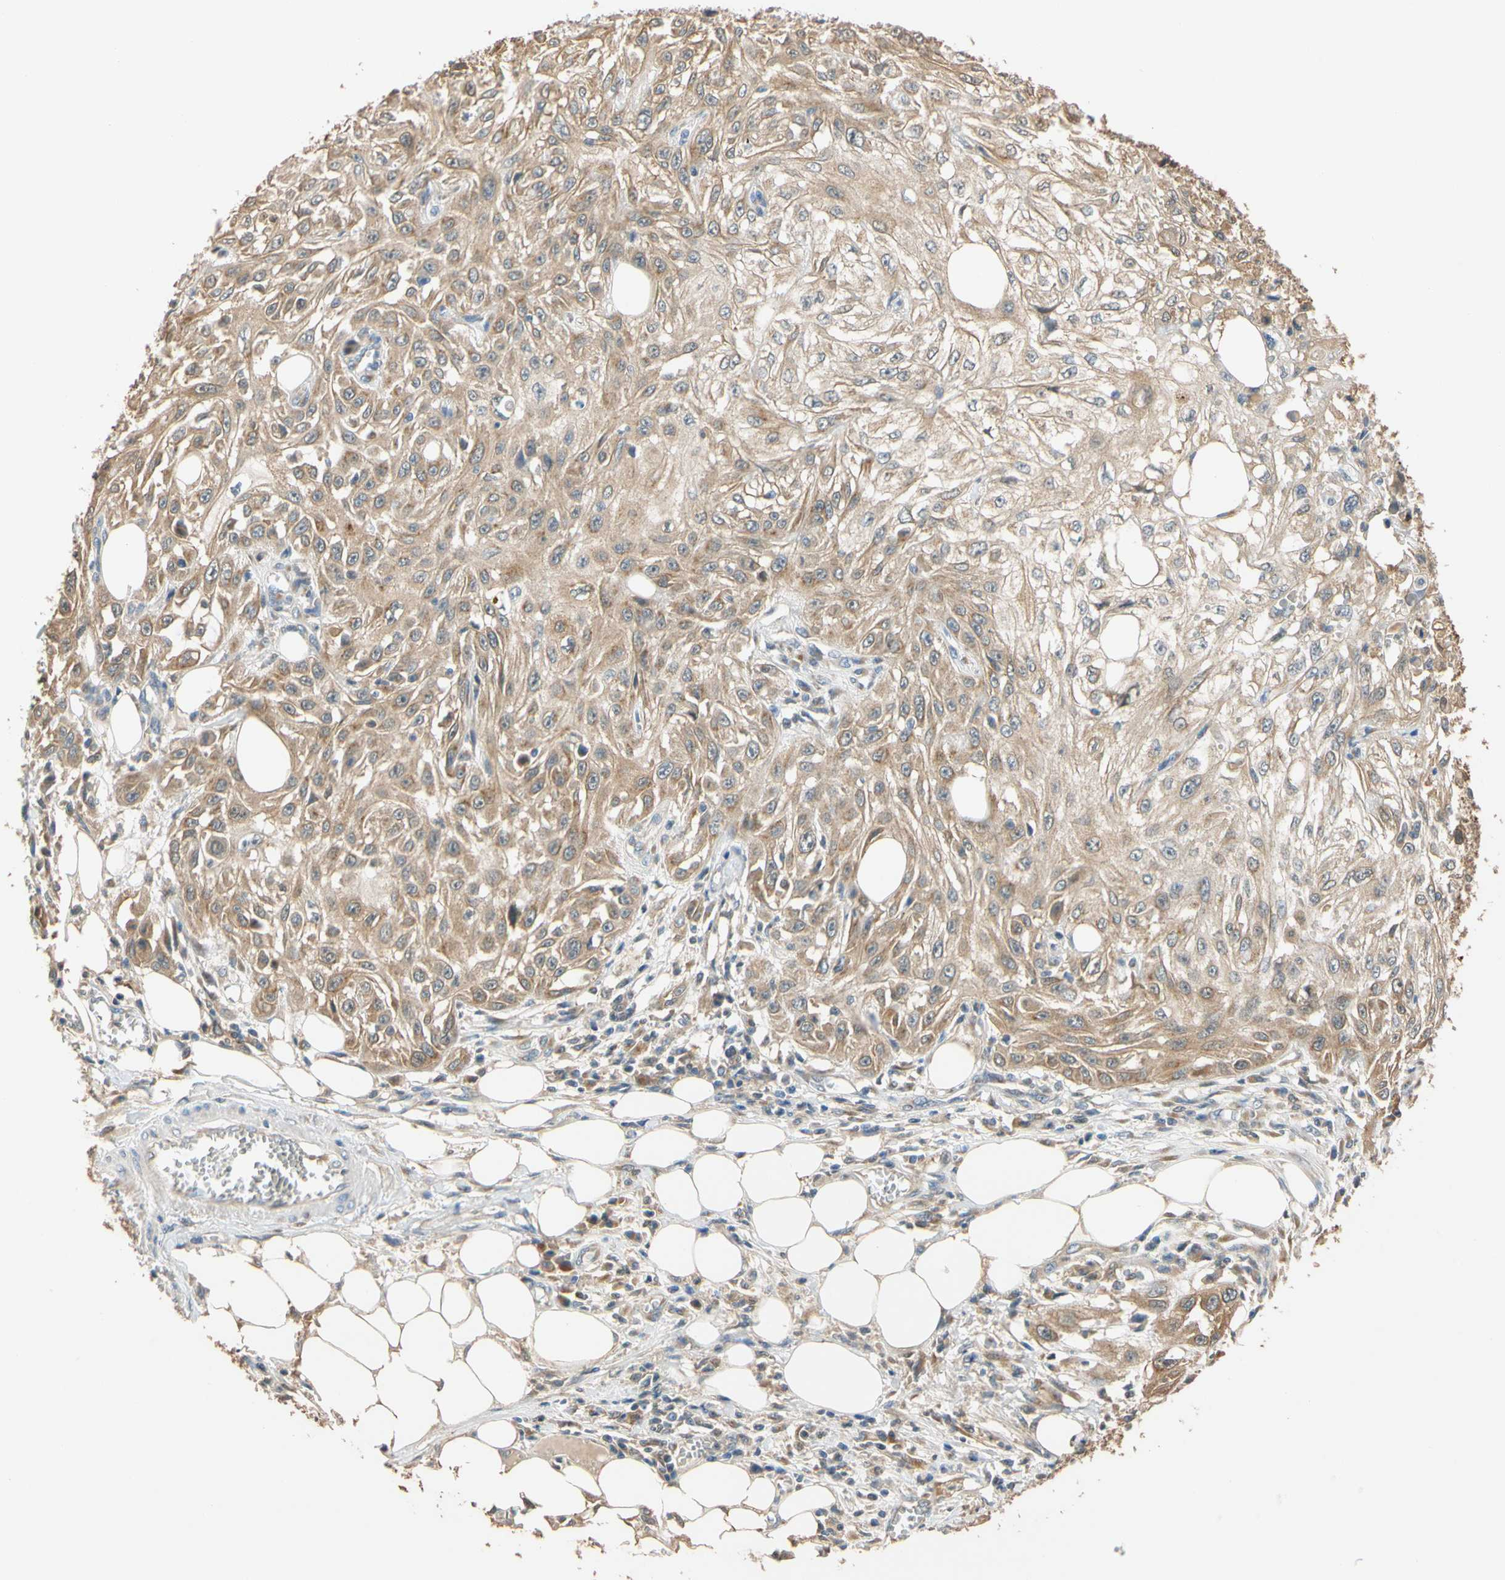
{"staining": {"intensity": "moderate", "quantity": ">75%", "location": "cytoplasmic/membranous"}, "tissue": "skin cancer", "cell_type": "Tumor cells", "image_type": "cancer", "snomed": [{"axis": "morphology", "description": "Squamous cell carcinoma, NOS"}, {"axis": "topography", "description": "Skin"}], "caption": "A histopathology image showing moderate cytoplasmic/membranous expression in approximately >75% of tumor cells in skin cancer (squamous cell carcinoma), as visualized by brown immunohistochemical staining.", "gene": "GPSM2", "patient": {"sex": "male", "age": 75}}